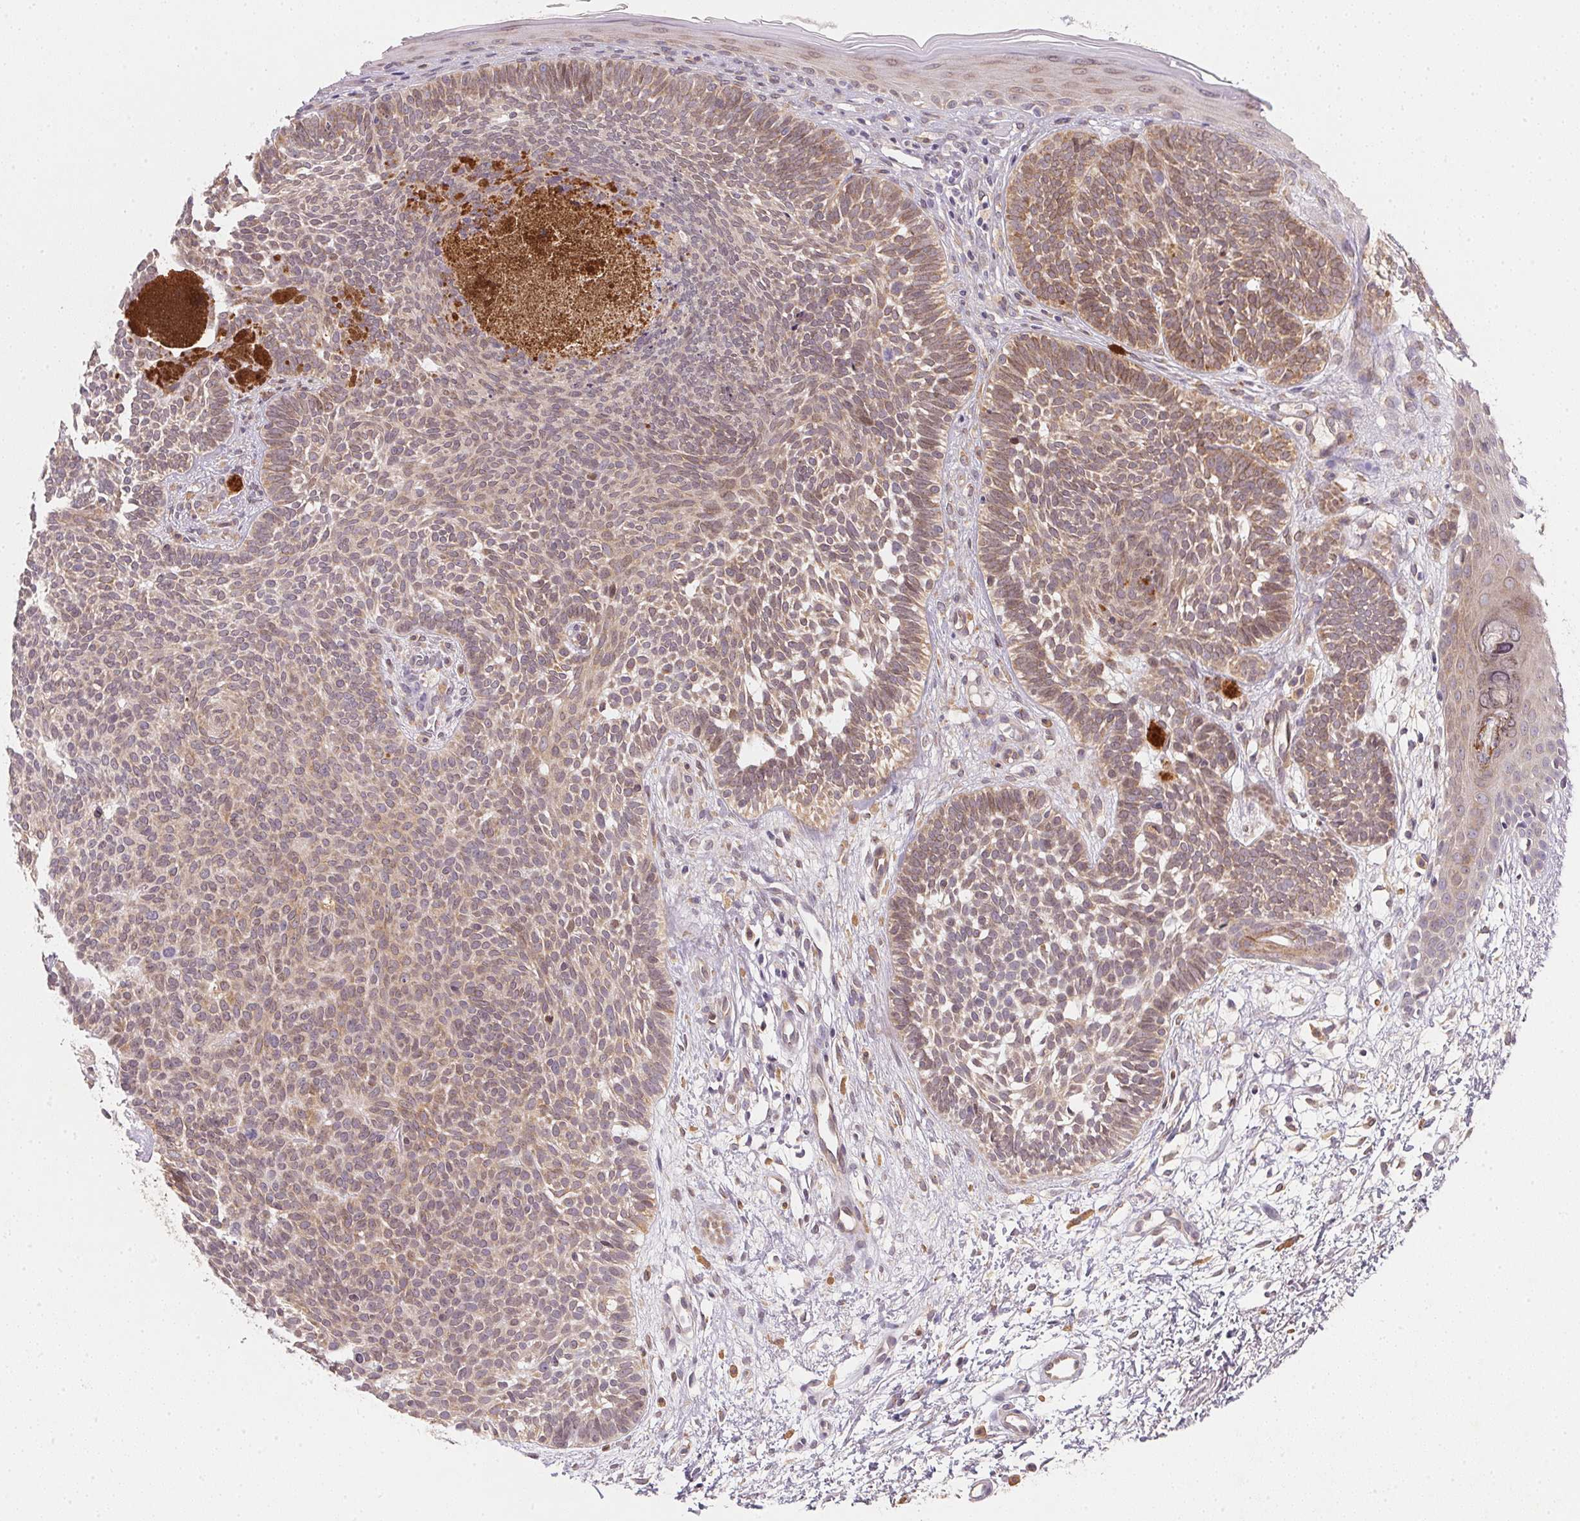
{"staining": {"intensity": "weak", "quantity": "25%-75%", "location": "cytoplasmic/membranous"}, "tissue": "skin cancer", "cell_type": "Tumor cells", "image_type": "cancer", "snomed": [{"axis": "morphology", "description": "Basal cell carcinoma"}, {"axis": "topography", "description": "Skin"}], "caption": "Human skin cancer (basal cell carcinoma) stained for a protein (brown) reveals weak cytoplasmic/membranous positive expression in about 25%-75% of tumor cells.", "gene": "EI24", "patient": {"sex": "female", "age": 85}}